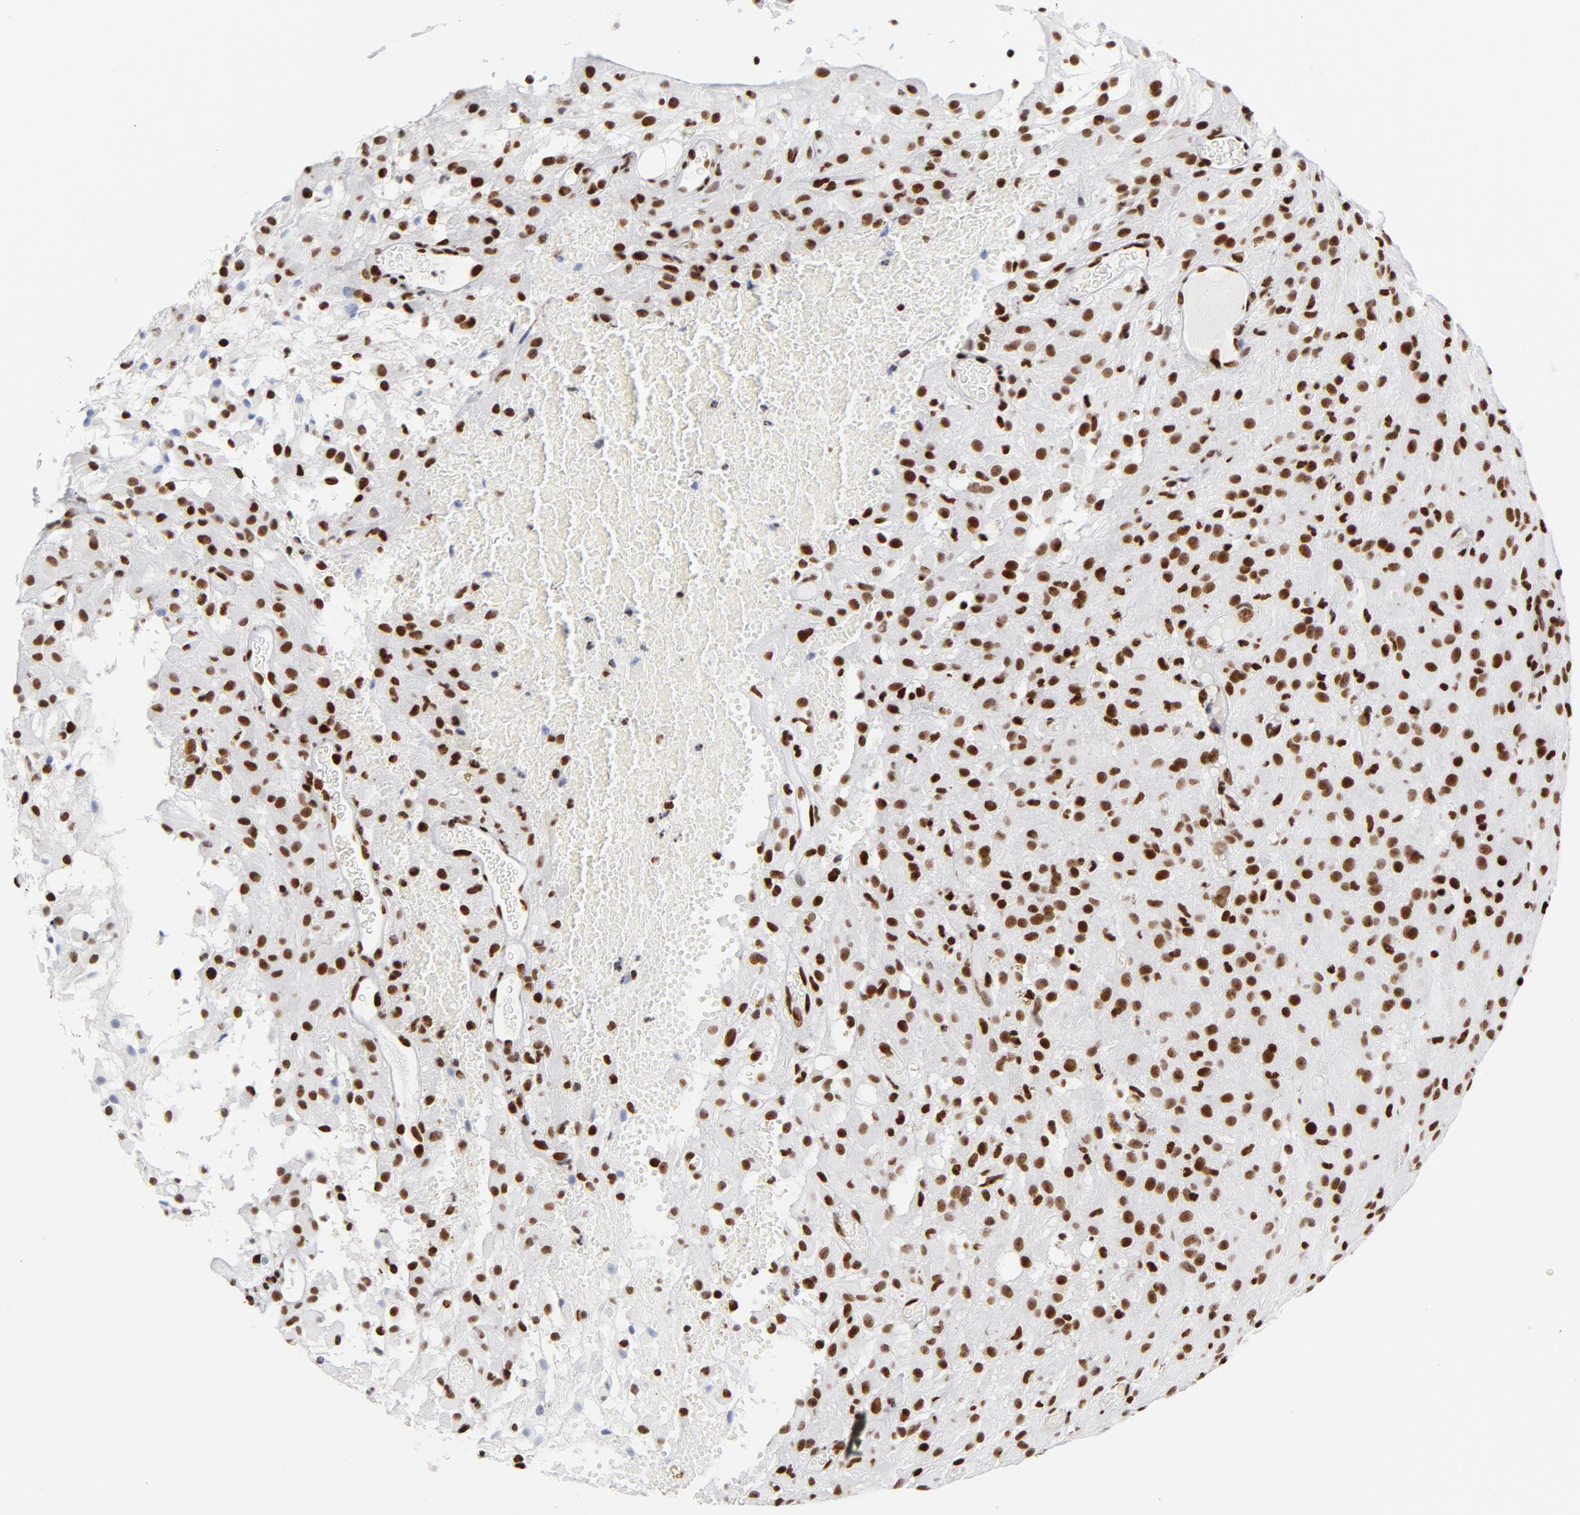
{"staining": {"intensity": "strong", "quantity": ">75%", "location": "nuclear"}, "tissue": "glioma", "cell_type": "Tumor cells", "image_type": "cancer", "snomed": [{"axis": "morphology", "description": "Glioma, malignant, High grade"}, {"axis": "topography", "description": "Brain"}], "caption": "Immunohistochemistry (IHC) photomicrograph of high-grade glioma (malignant) stained for a protein (brown), which reveals high levels of strong nuclear positivity in about >75% of tumor cells.", "gene": "XRCC5", "patient": {"sex": "female", "age": 59}}